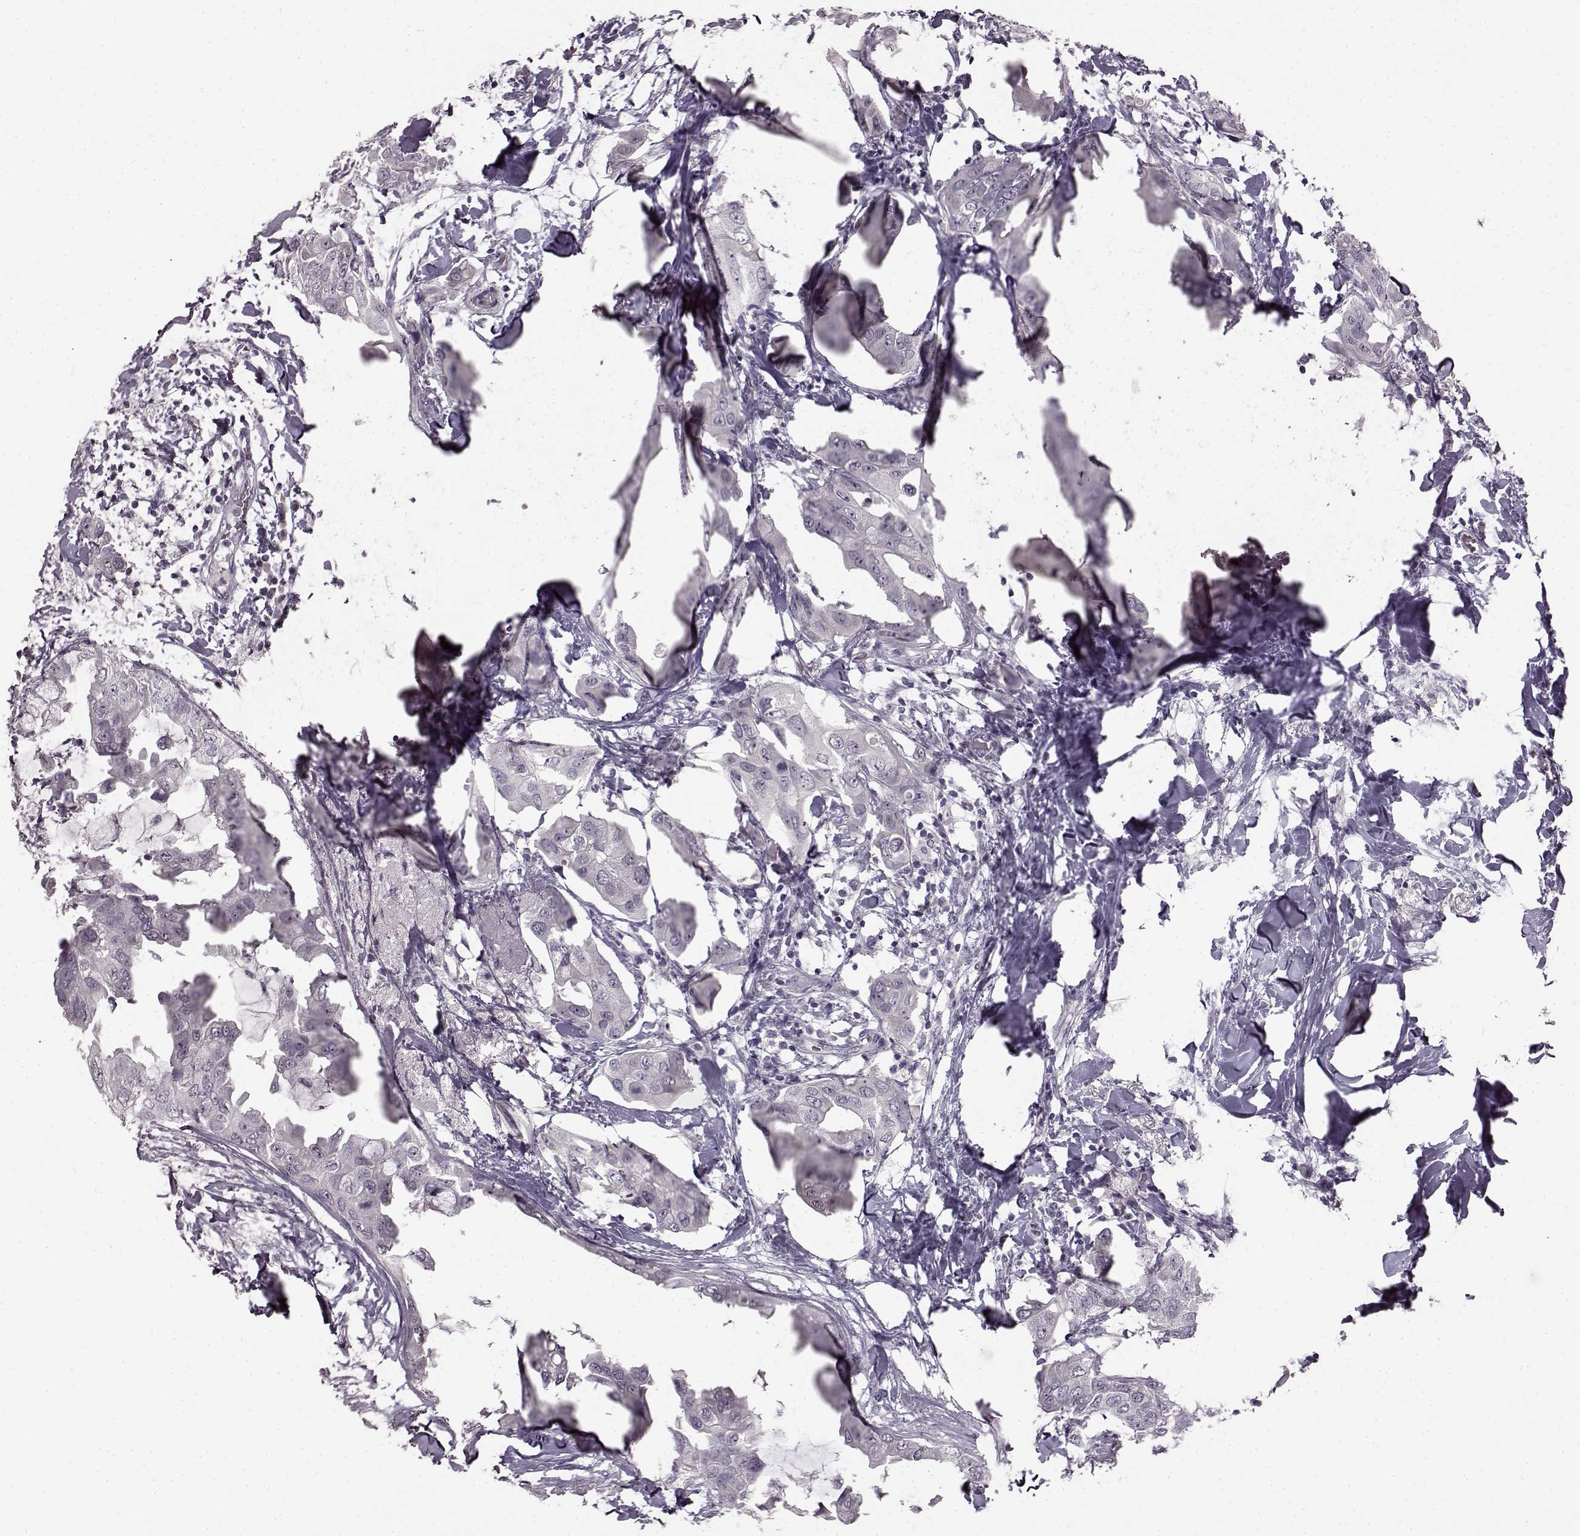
{"staining": {"intensity": "negative", "quantity": "none", "location": "none"}, "tissue": "breast cancer", "cell_type": "Tumor cells", "image_type": "cancer", "snomed": [{"axis": "morphology", "description": "Normal tissue, NOS"}, {"axis": "morphology", "description": "Duct carcinoma"}, {"axis": "topography", "description": "Breast"}], "caption": "Immunohistochemistry photomicrograph of human breast cancer stained for a protein (brown), which exhibits no expression in tumor cells.", "gene": "LHB", "patient": {"sex": "female", "age": 40}}